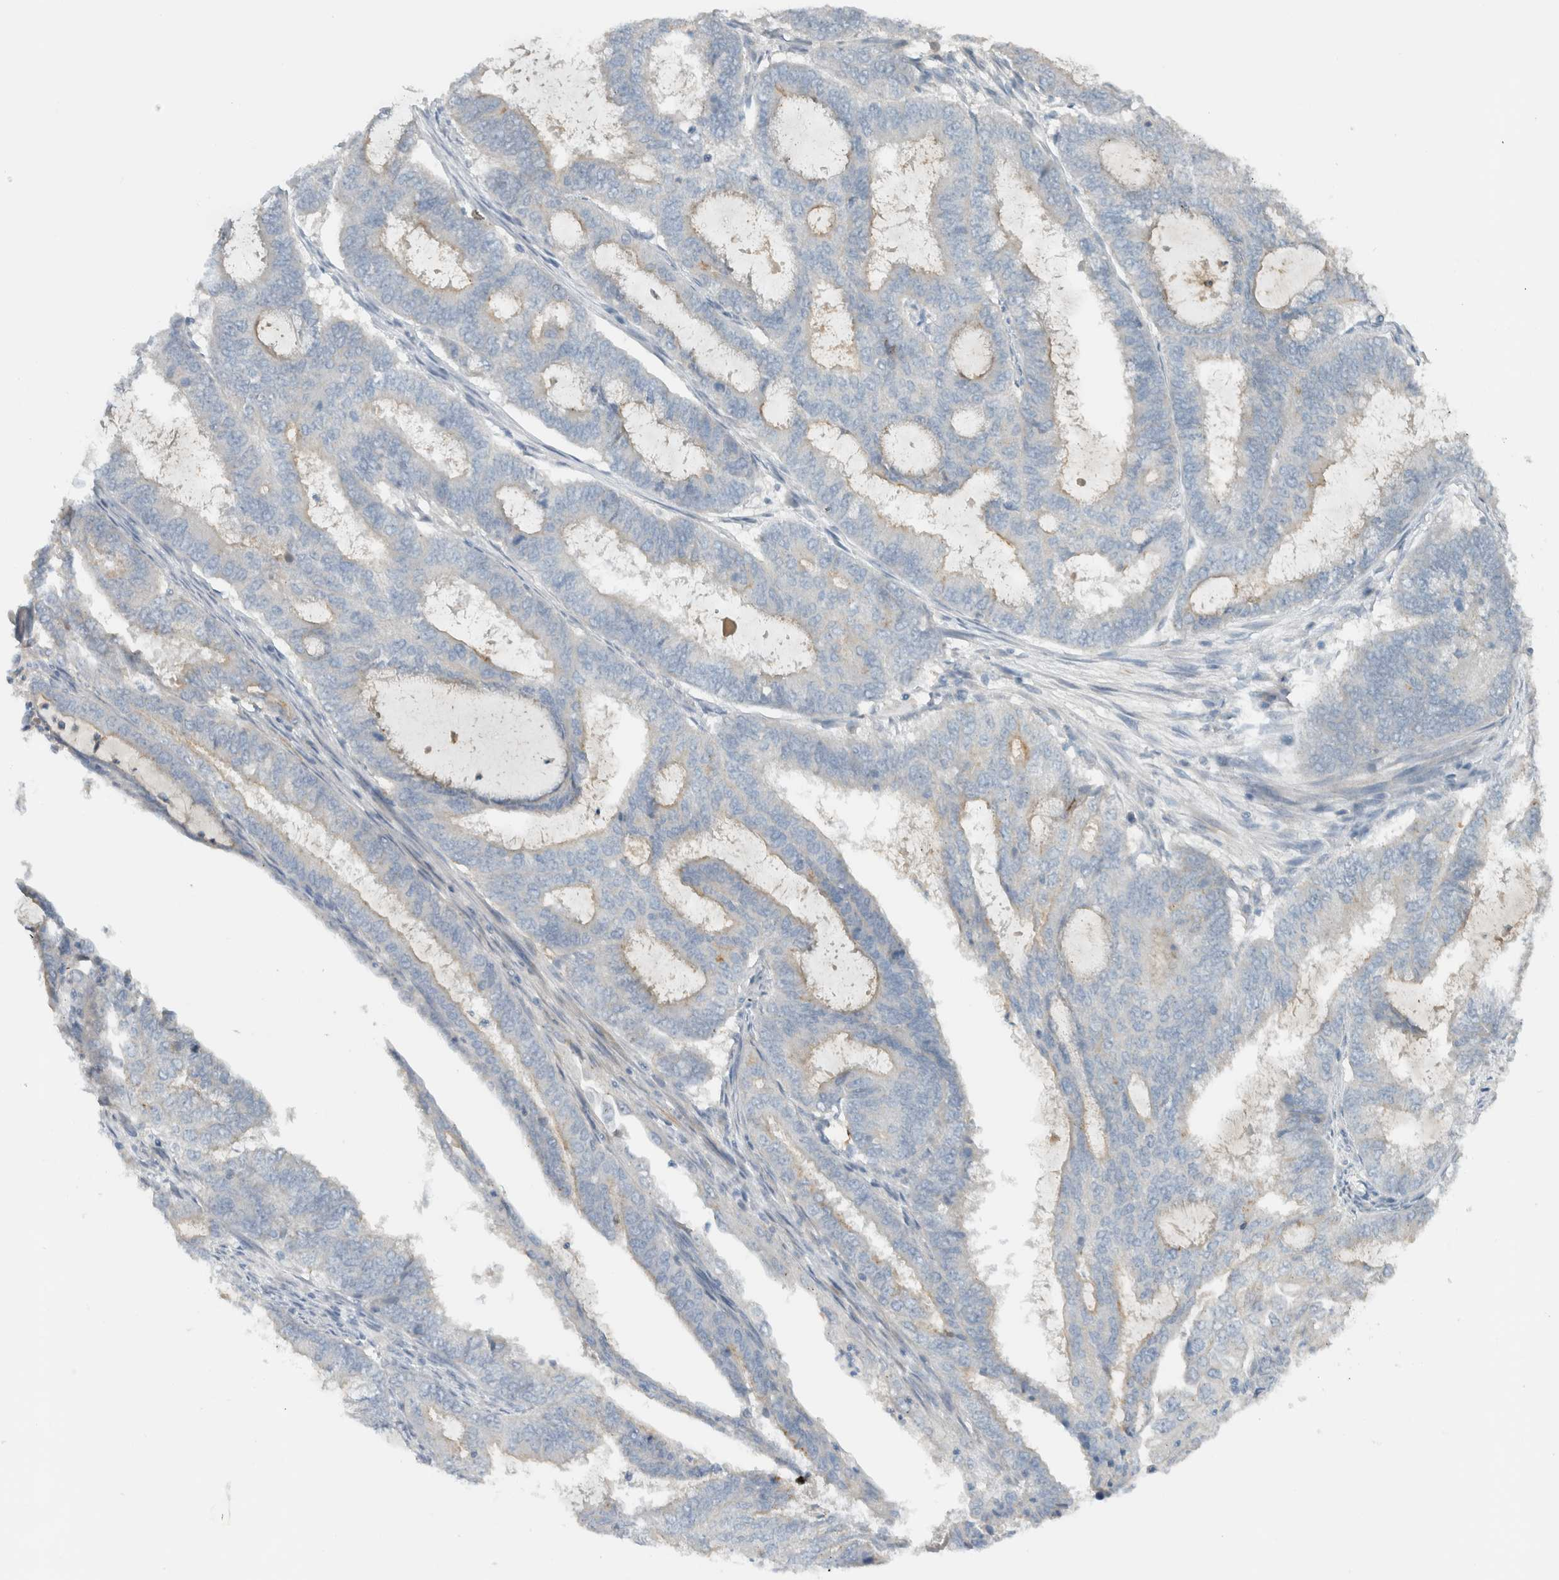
{"staining": {"intensity": "negative", "quantity": "none", "location": "none"}, "tissue": "endometrial cancer", "cell_type": "Tumor cells", "image_type": "cancer", "snomed": [{"axis": "morphology", "description": "Adenocarcinoma, NOS"}, {"axis": "topography", "description": "Endometrium"}], "caption": "An image of human endometrial cancer (adenocarcinoma) is negative for staining in tumor cells.", "gene": "ERCC6L2", "patient": {"sex": "female", "age": 51}}